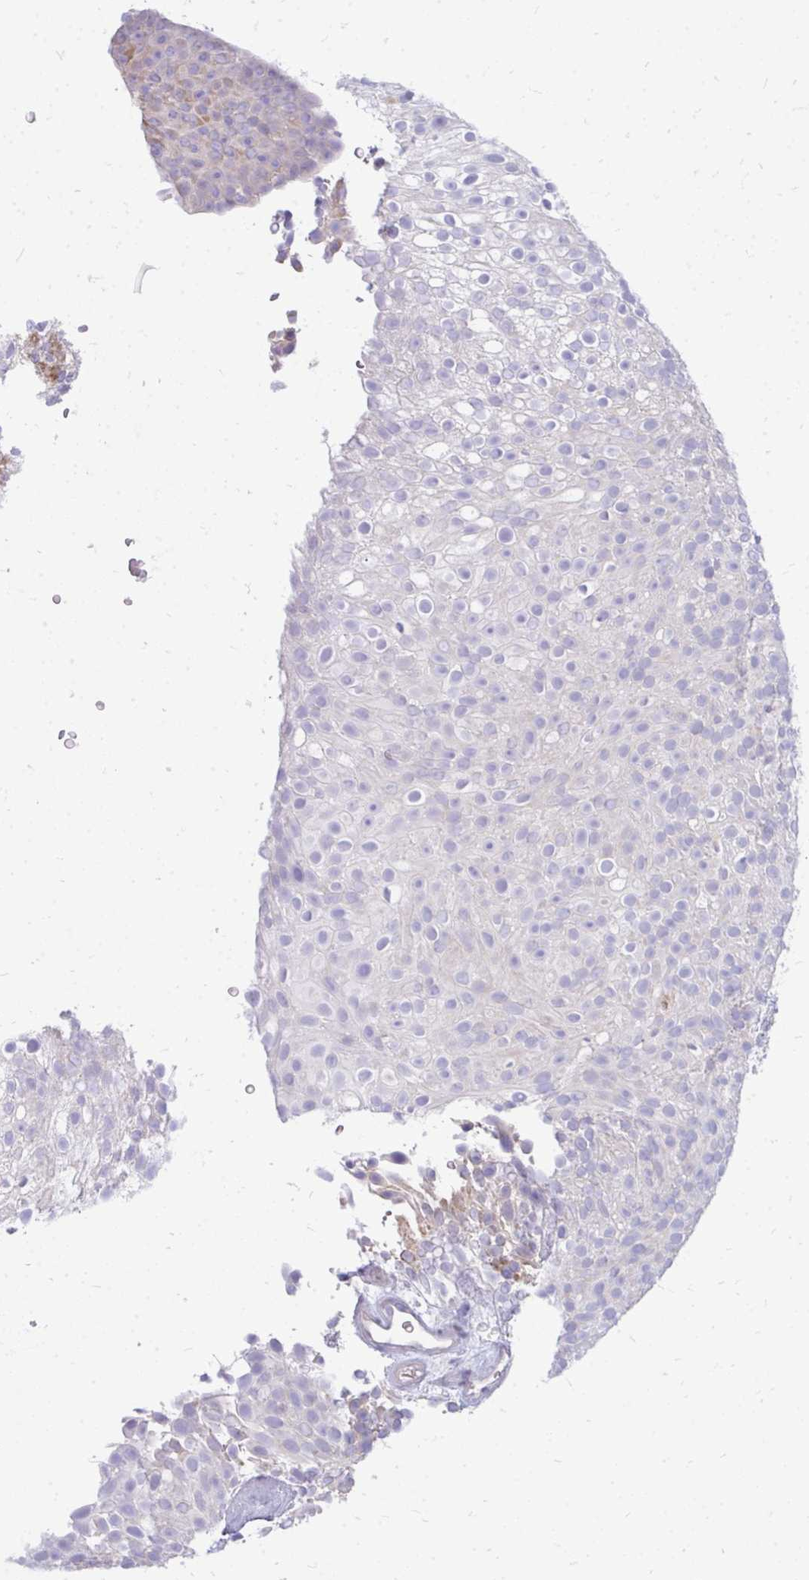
{"staining": {"intensity": "negative", "quantity": "none", "location": "none"}, "tissue": "urothelial cancer", "cell_type": "Tumor cells", "image_type": "cancer", "snomed": [{"axis": "morphology", "description": "Urothelial carcinoma, Low grade"}, {"axis": "topography", "description": "Urinary bladder"}], "caption": "Immunohistochemistry (IHC) of human urothelial cancer exhibits no expression in tumor cells.", "gene": "TSPEAR", "patient": {"sex": "male", "age": 78}}